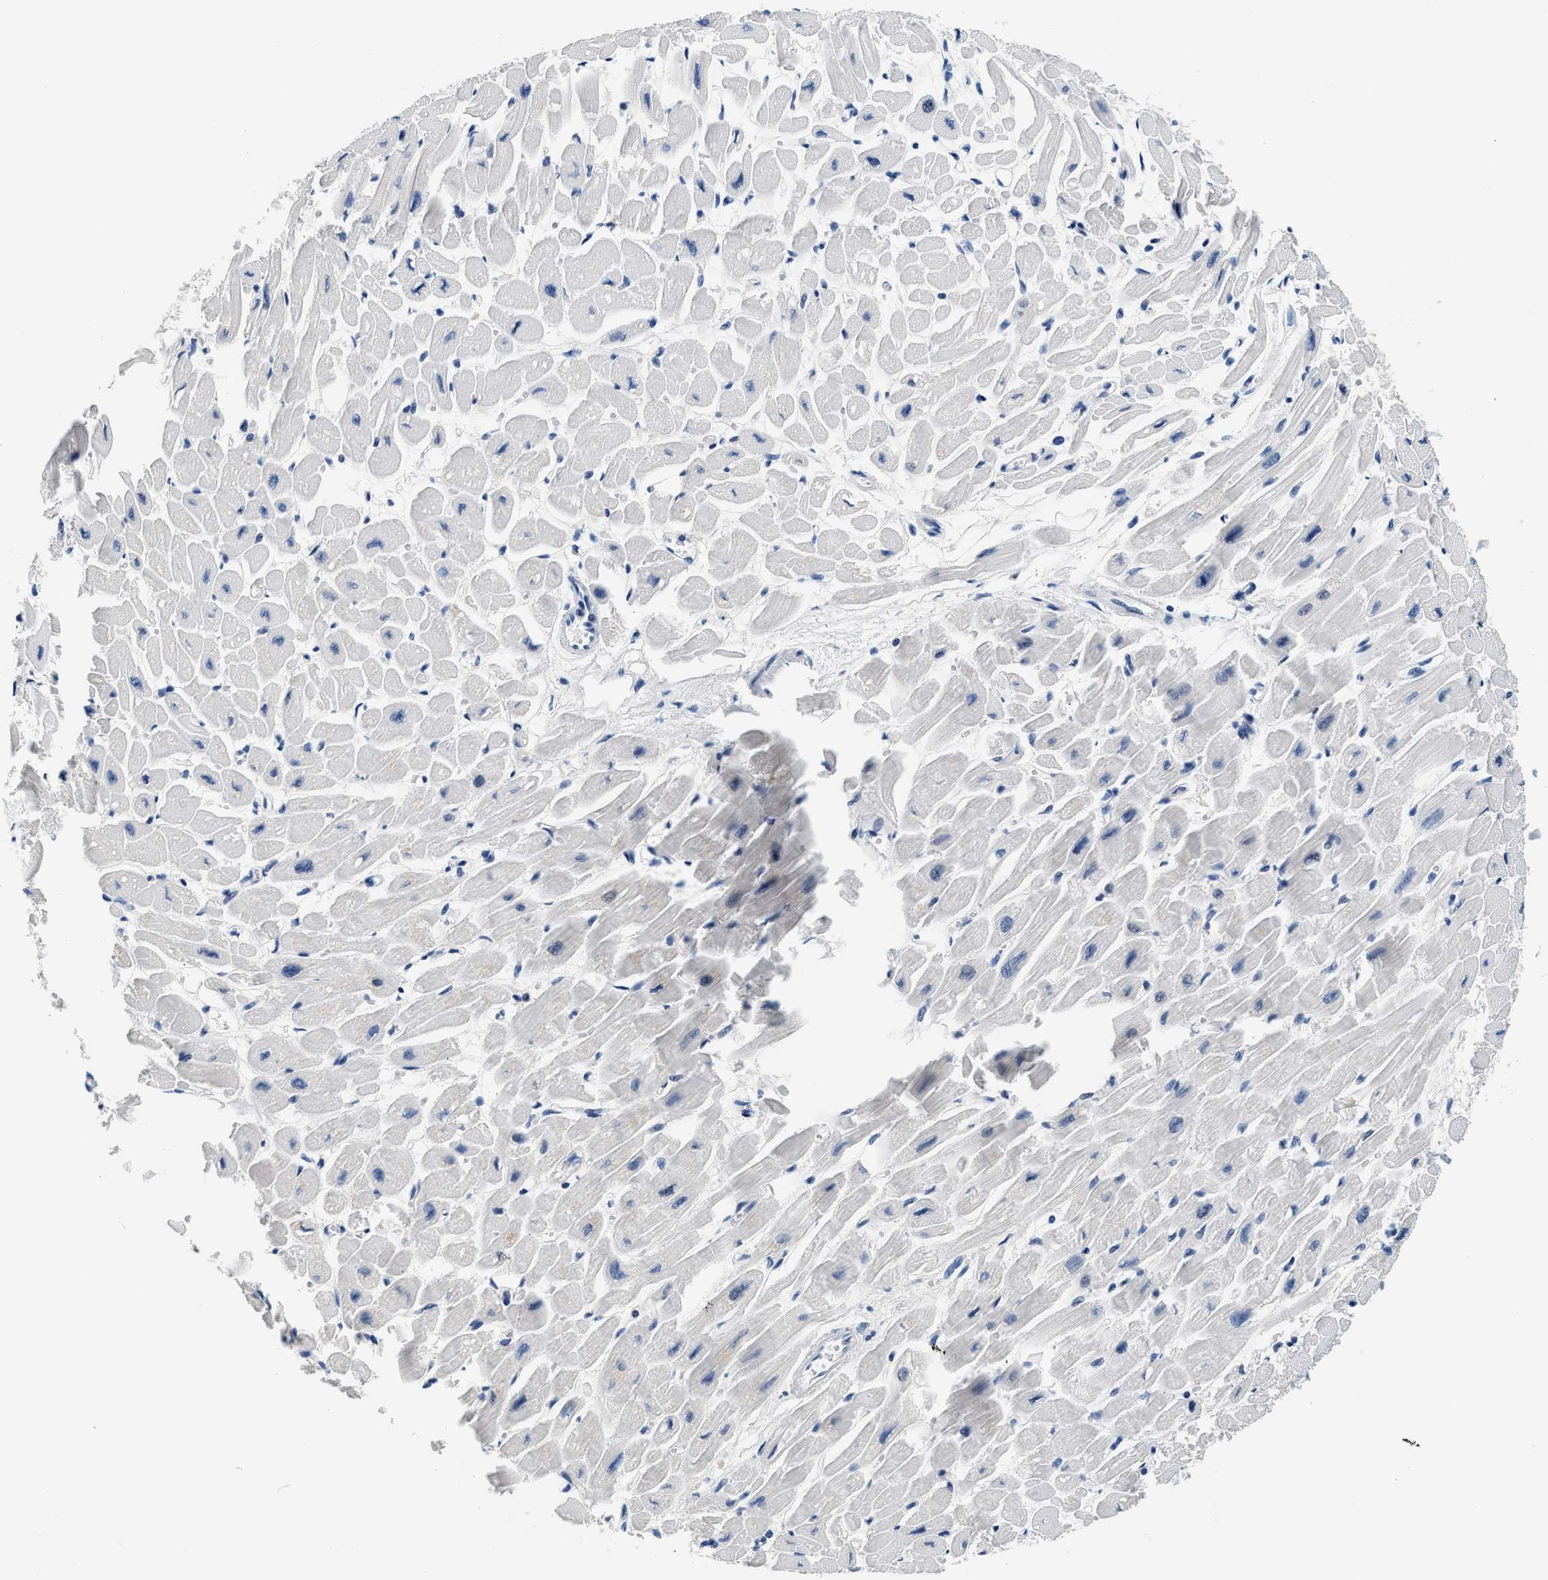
{"staining": {"intensity": "negative", "quantity": "none", "location": "none"}, "tissue": "heart muscle", "cell_type": "Cardiomyocytes", "image_type": "normal", "snomed": [{"axis": "morphology", "description": "Normal tissue, NOS"}, {"axis": "topography", "description": "Heart"}], "caption": "There is no significant staining in cardiomyocytes of heart muscle. (Brightfield microscopy of DAB immunohistochemistry at high magnification).", "gene": "PCK2", "patient": {"sex": "female", "age": 54}}